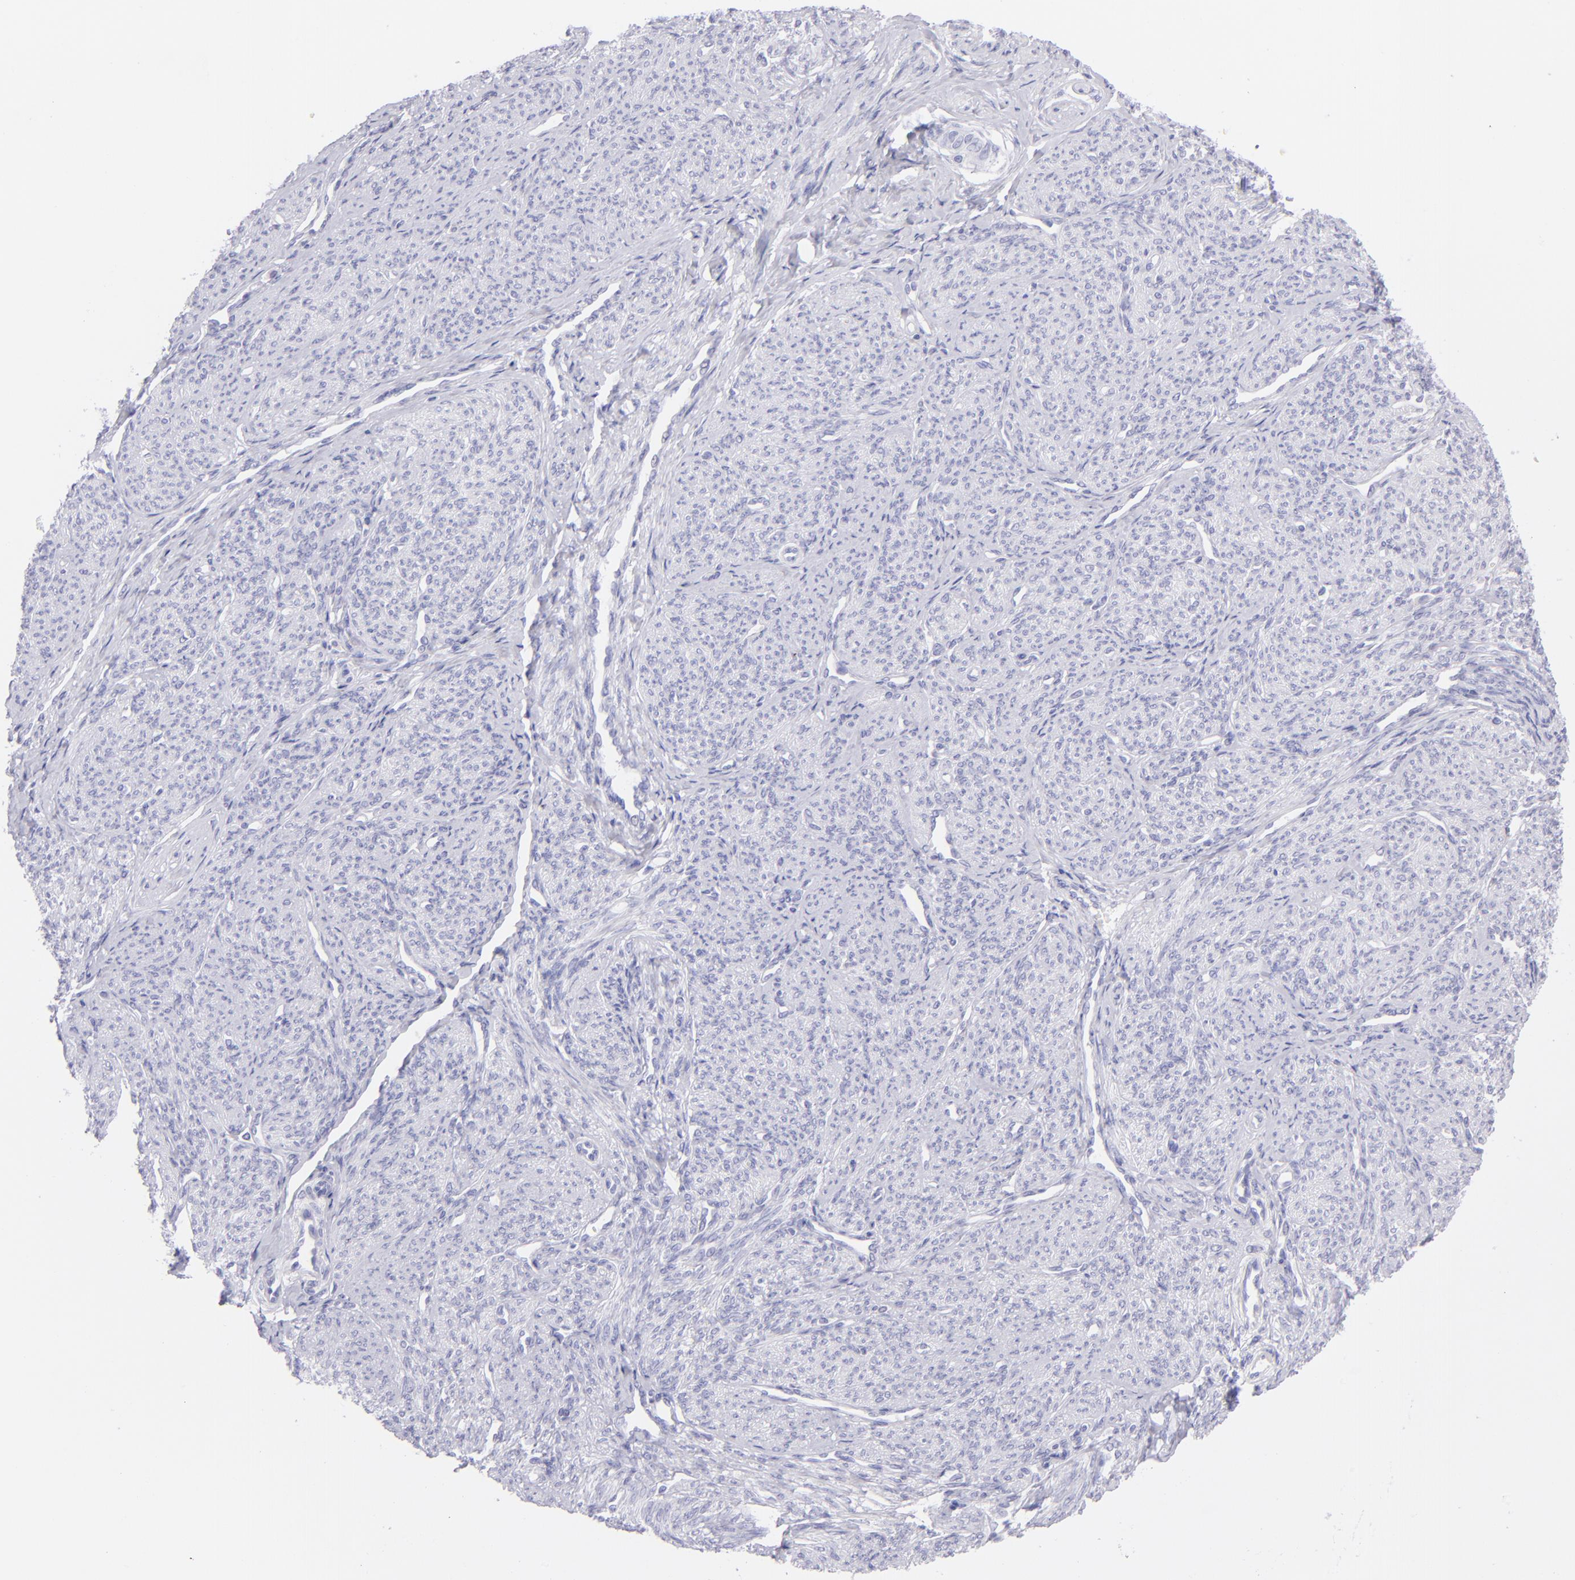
{"staining": {"intensity": "negative", "quantity": "none", "location": "none"}, "tissue": "smooth muscle", "cell_type": "Smooth muscle cells", "image_type": "normal", "snomed": [{"axis": "morphology", "description": "Normal tissue, NOS"}, {"axis": "topography", "description": "Cervix"}, {"axis": "topography", "description": "Endometrium"}], "caption": "IHC image of normal smooth muscle: human smooth muscle stained with DAB demonstrates no significant protein positivity in smooth muscle cells.", "gene": "CD72", "patient": {"sex": "female", "age": 65}}